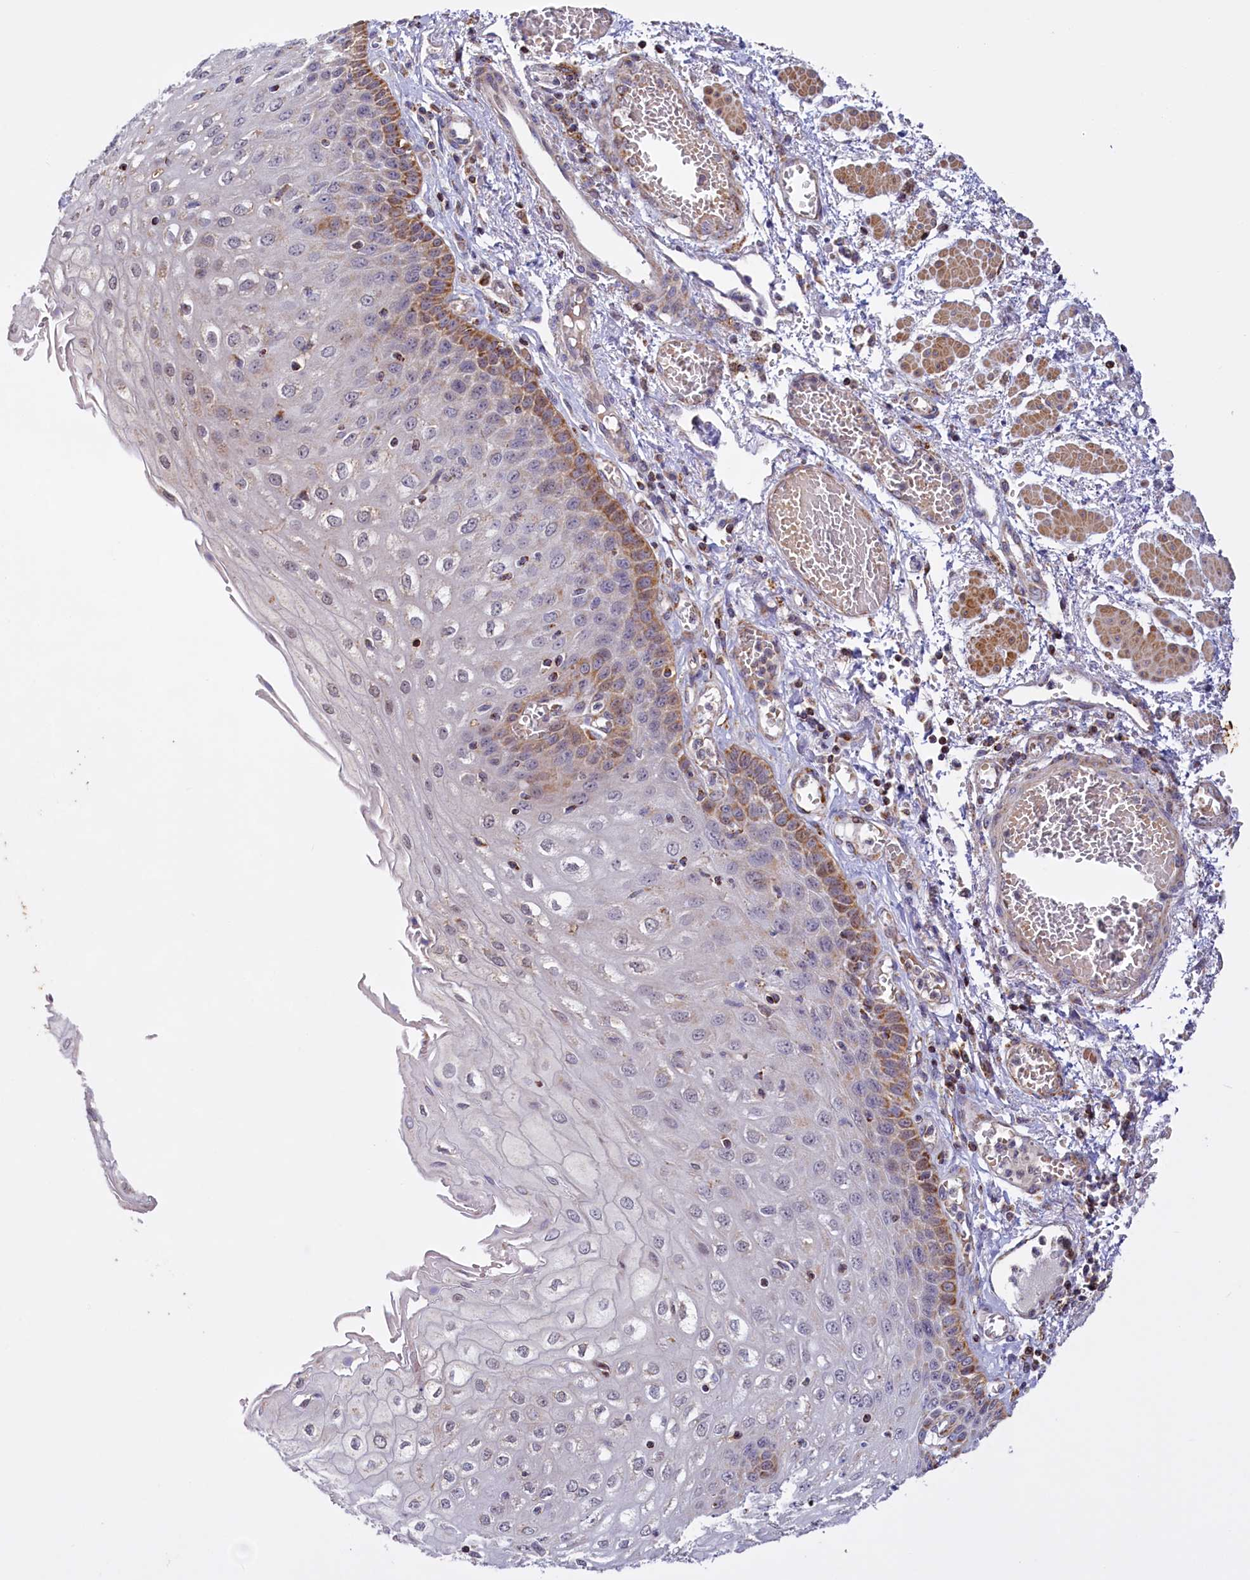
{"staining": {"intensity": "moderate", "quantity": "25%-75%", "location": "cytoplasmic/membranous"}, "tissue": "esophagus", "cell_type": "Squamous epithelial cells", "image_type": "normal", "snomed": [{"axis": "morphology", "description": "Normal tissue, NOS"}, {"axis": "topography", "description": "Esophagus"}], "caption": "Immunohistochemistry (IHC) of normal esophagus displays medium levels of moderate cytoplasmic/membranous staining in about 25%-75% of squamous epithelial cells.", "gene": "DYNC2H1", "patient": {"sex": "male", "age": 81}}